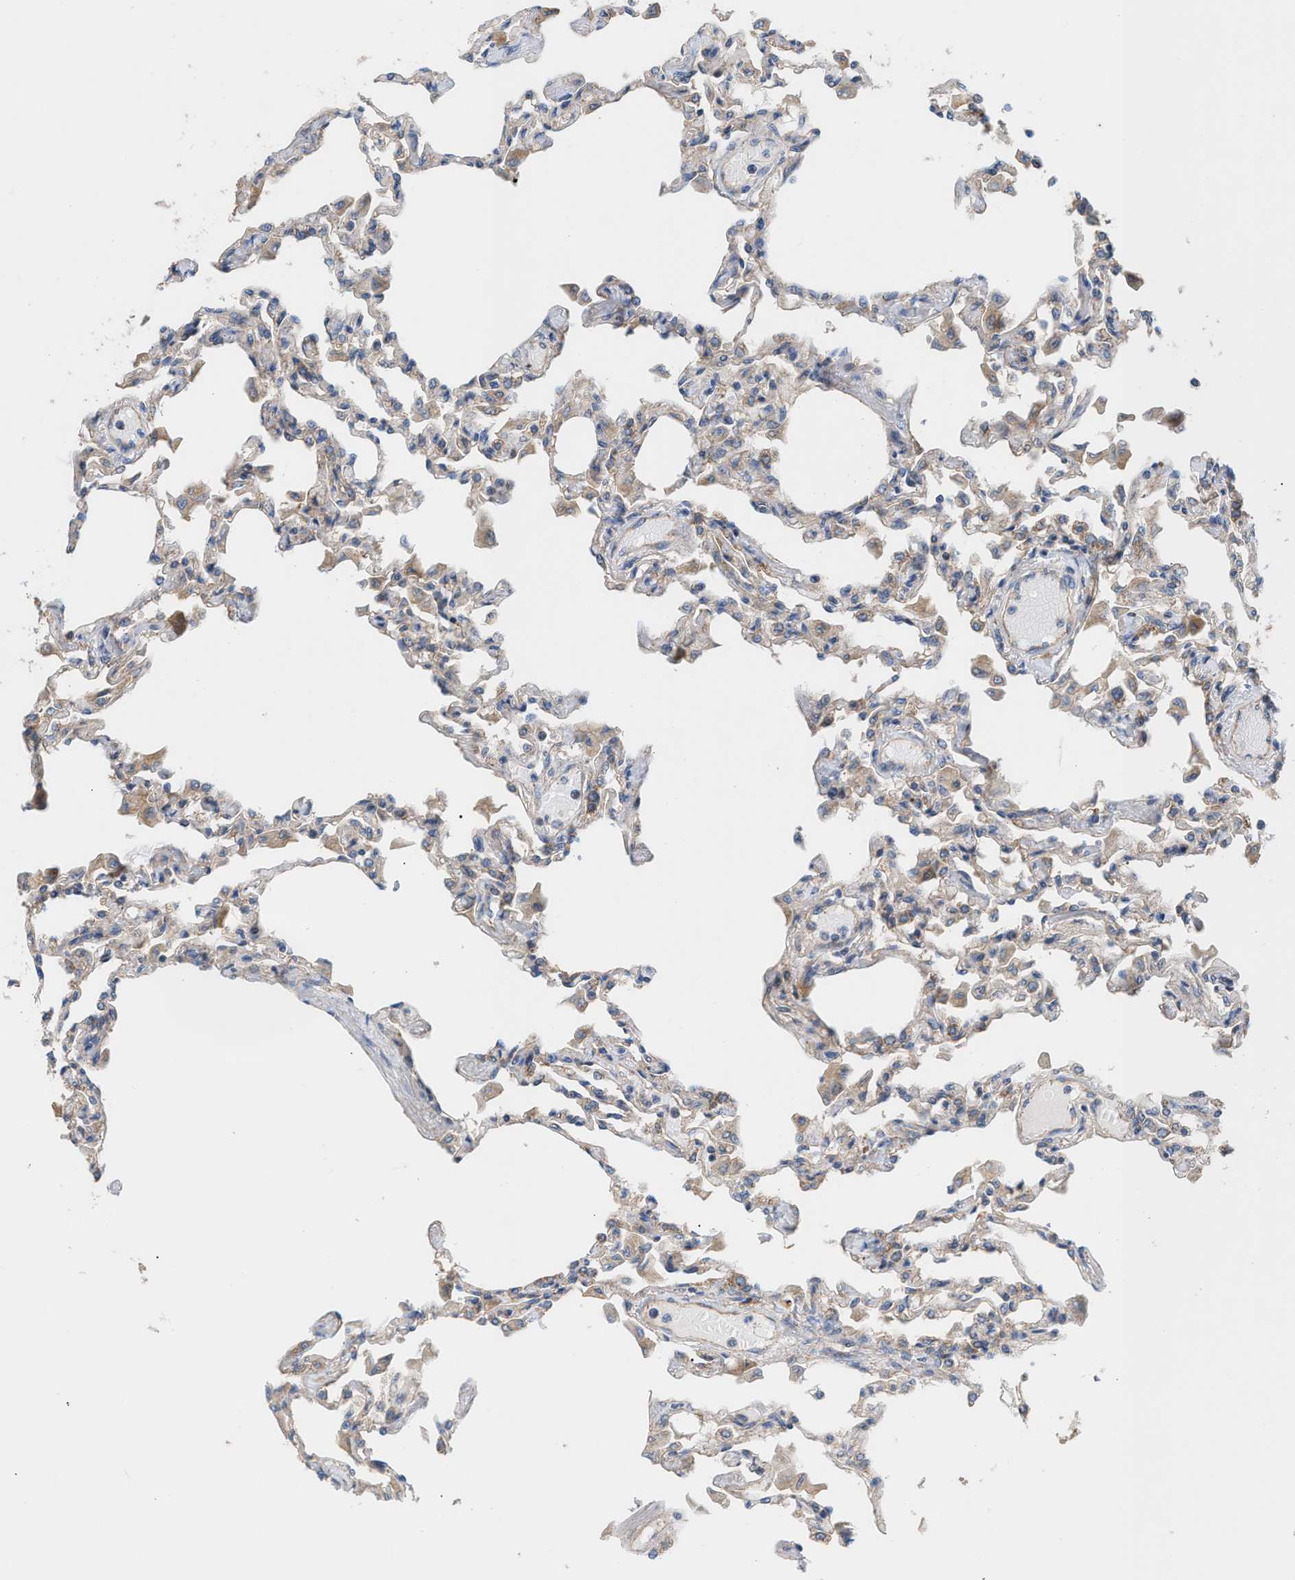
{"staining": {"intensity": "weak", "quantity": "<25%", "location": "cytoplasmic/membranous"}, "tissue": "lung", "cell_type": "Alveolar cells", "image_type": "normal", "snomed": [{"axis": "morphology", "description": "Normal tissue, NOS"}, {"axis": "topography", "description": "Bronchus"}, {"axis": "topography", "description": "Lung"}], "caption": "An IHC image of unremarkable lung is shown. There is no staining in alveolar cells of lung.", "gene": "OXSM", "patient": {"sex": "female", "age": 49}}